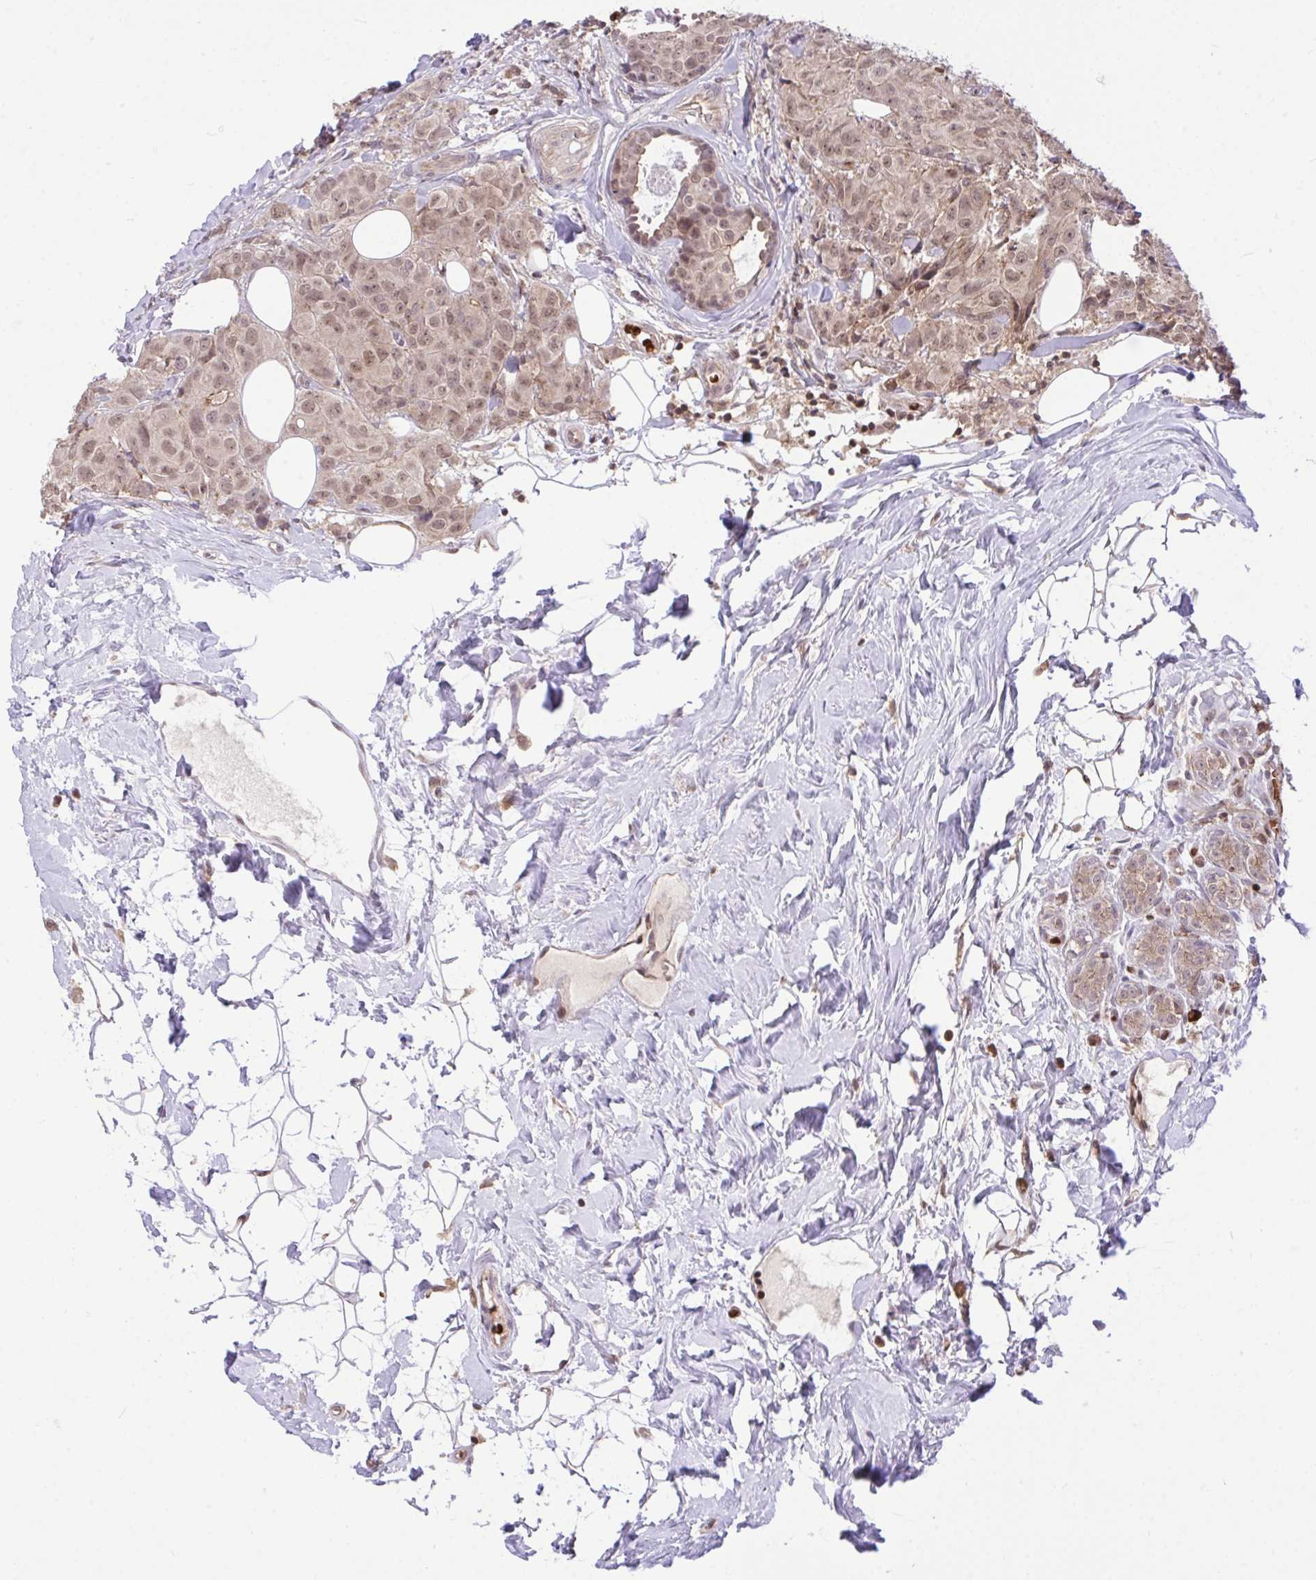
{"staining": {"intensity": "weak", "quantity": ">75%", "location": "nuclear"}, "tissue": "breast cancer", "cell_type": "Tumor cells", "image_type": "cancer", "snomed": [{"axis": "morphology", "description": "Duct carcinoma"}, {"axis": "topography", "description": "Breast"}], "caption": "DAB immunohistochemical staining of intraductal carcinoma (breast) exhibits weak nuclear protein positivity in about >75% of tumor cells.", "gene": "PPP1CA", "patient": {"sex": "female", "age": 43}}